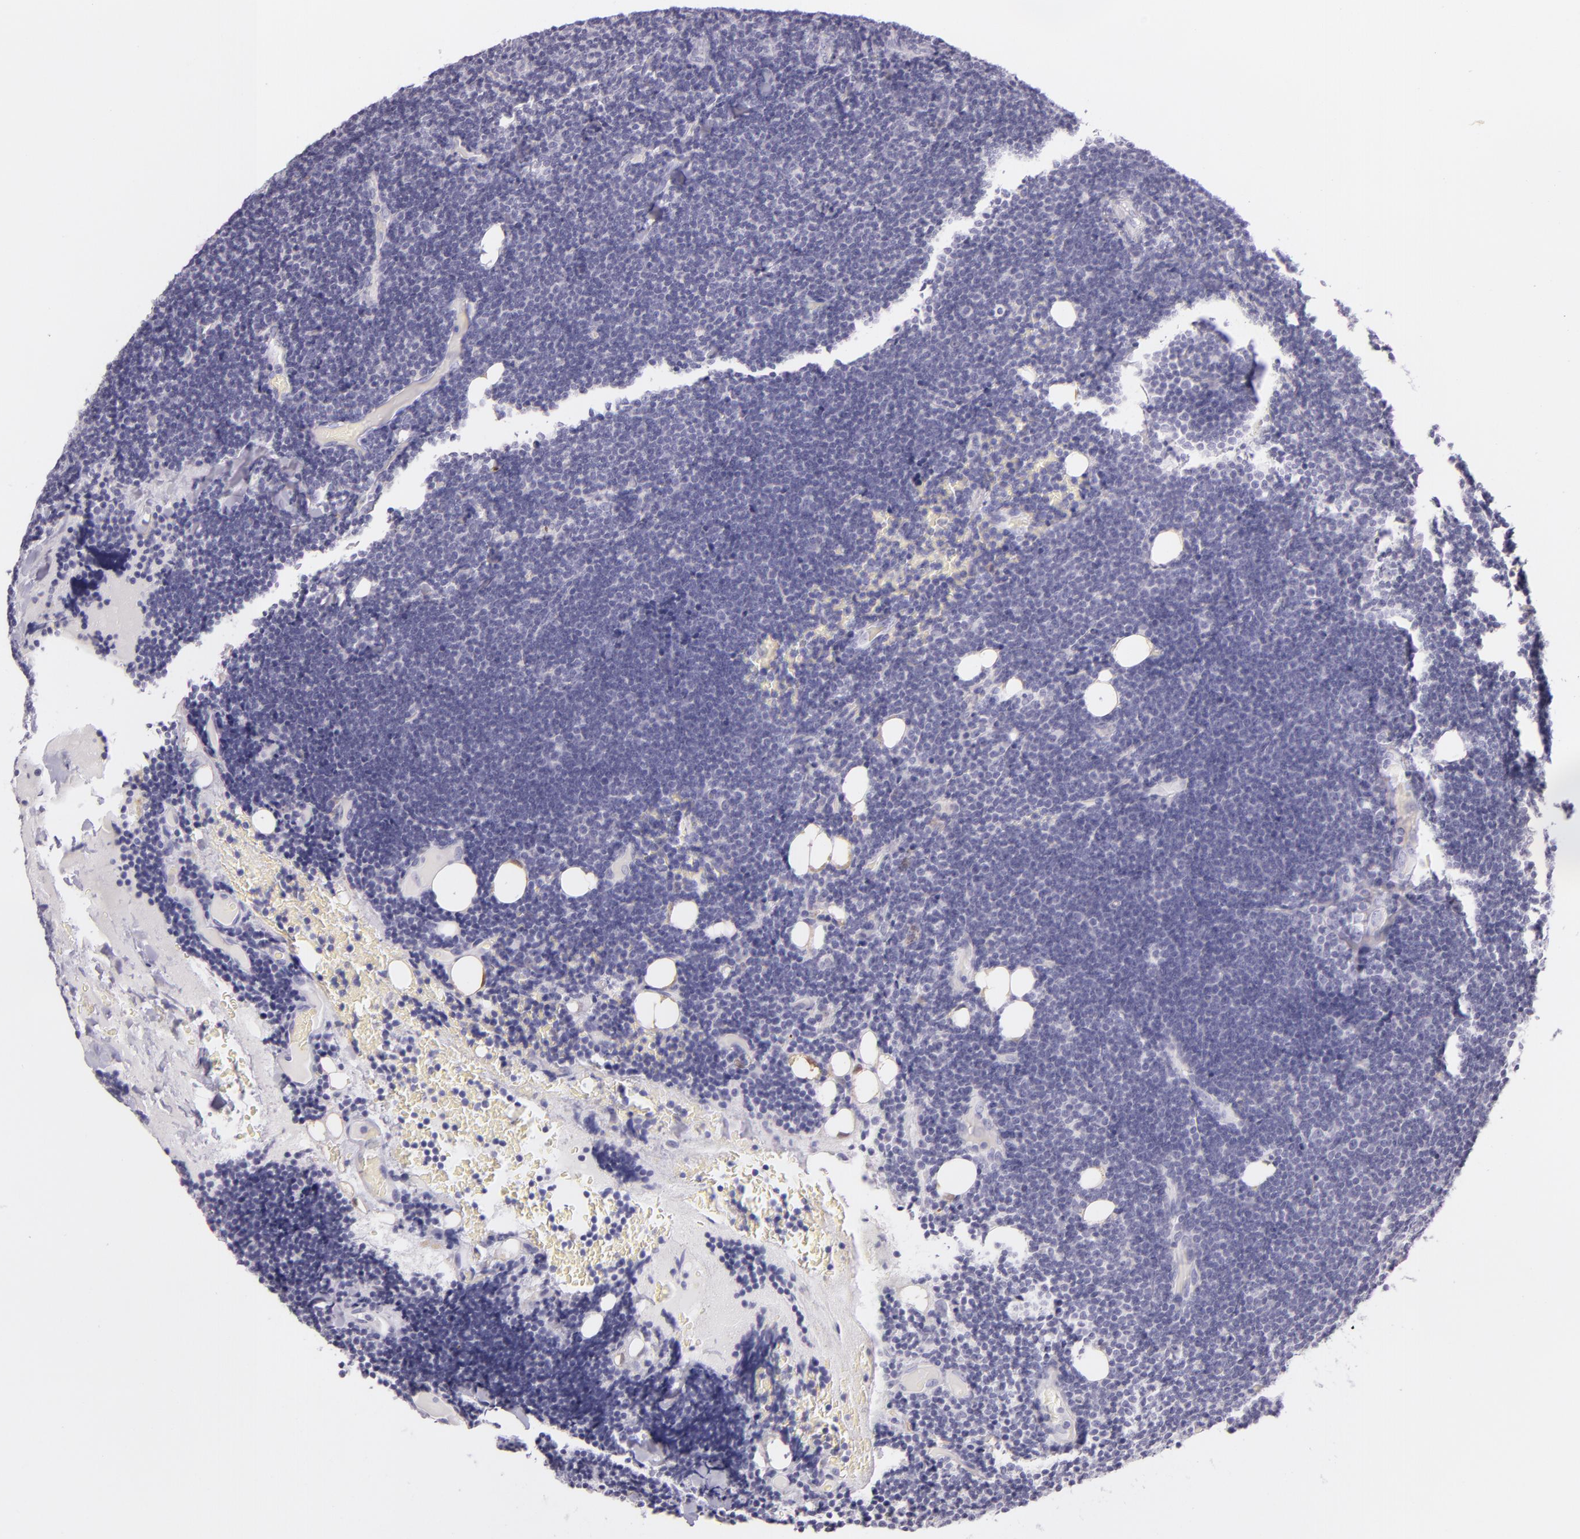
{"staining": {"intensity": "negative", "quantity": "none", "location": "none"}, "tissue": "lymphoma", "cell_type": "Tumor cells", "image_type": "cancer", "snomed": [{"axis": "morphology", "description": "Malignant lymphoma, non-Hodgkin's type, Low grade"}, {"axis": "topography", "description": "Lymph node"}], "caption": "The micrograph demonstrates no staining of tumor cells in lymphoma.", "gene": "CBS", "patient": {"sex": "female", "age": 51}}